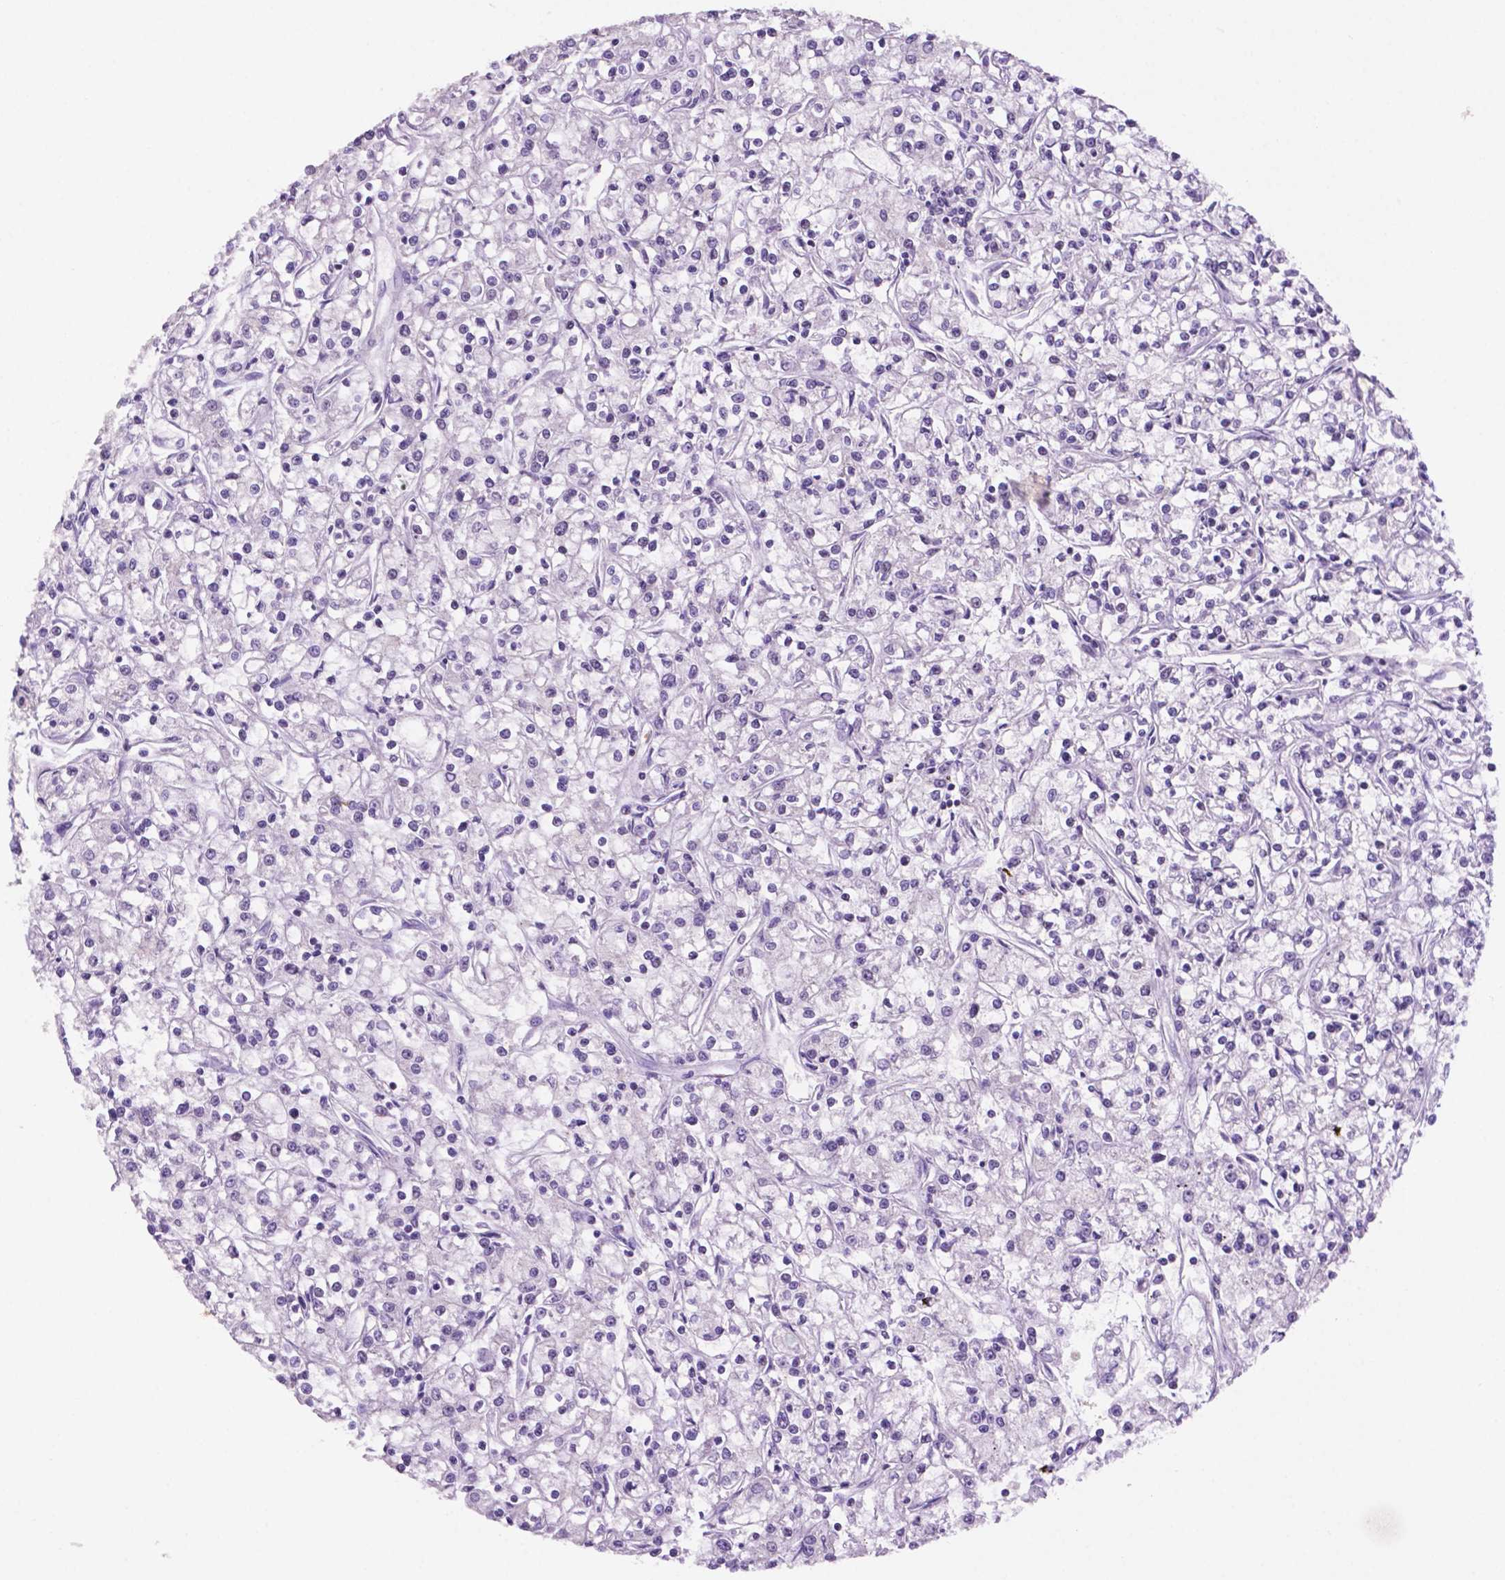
{"staining": {"intensity": "negative", "quantity": "none", "location": "none"}, "tissue": "renal cancer", "cell_type": "Tumor cells", "image_type": "cancer", "snomed": [{"axis": "morphology", "description": "Adenocarcinoma, NOS"}, {"axis": "topography", "description": "Kidney"}], "caption": "A high-resolution micrograph shows IHC staining of renal adenocarcinoma, which displays no significant positivity in tumor cells.", "gene": "NCOR1", "patient": {"sex": "female", "age": 59}}